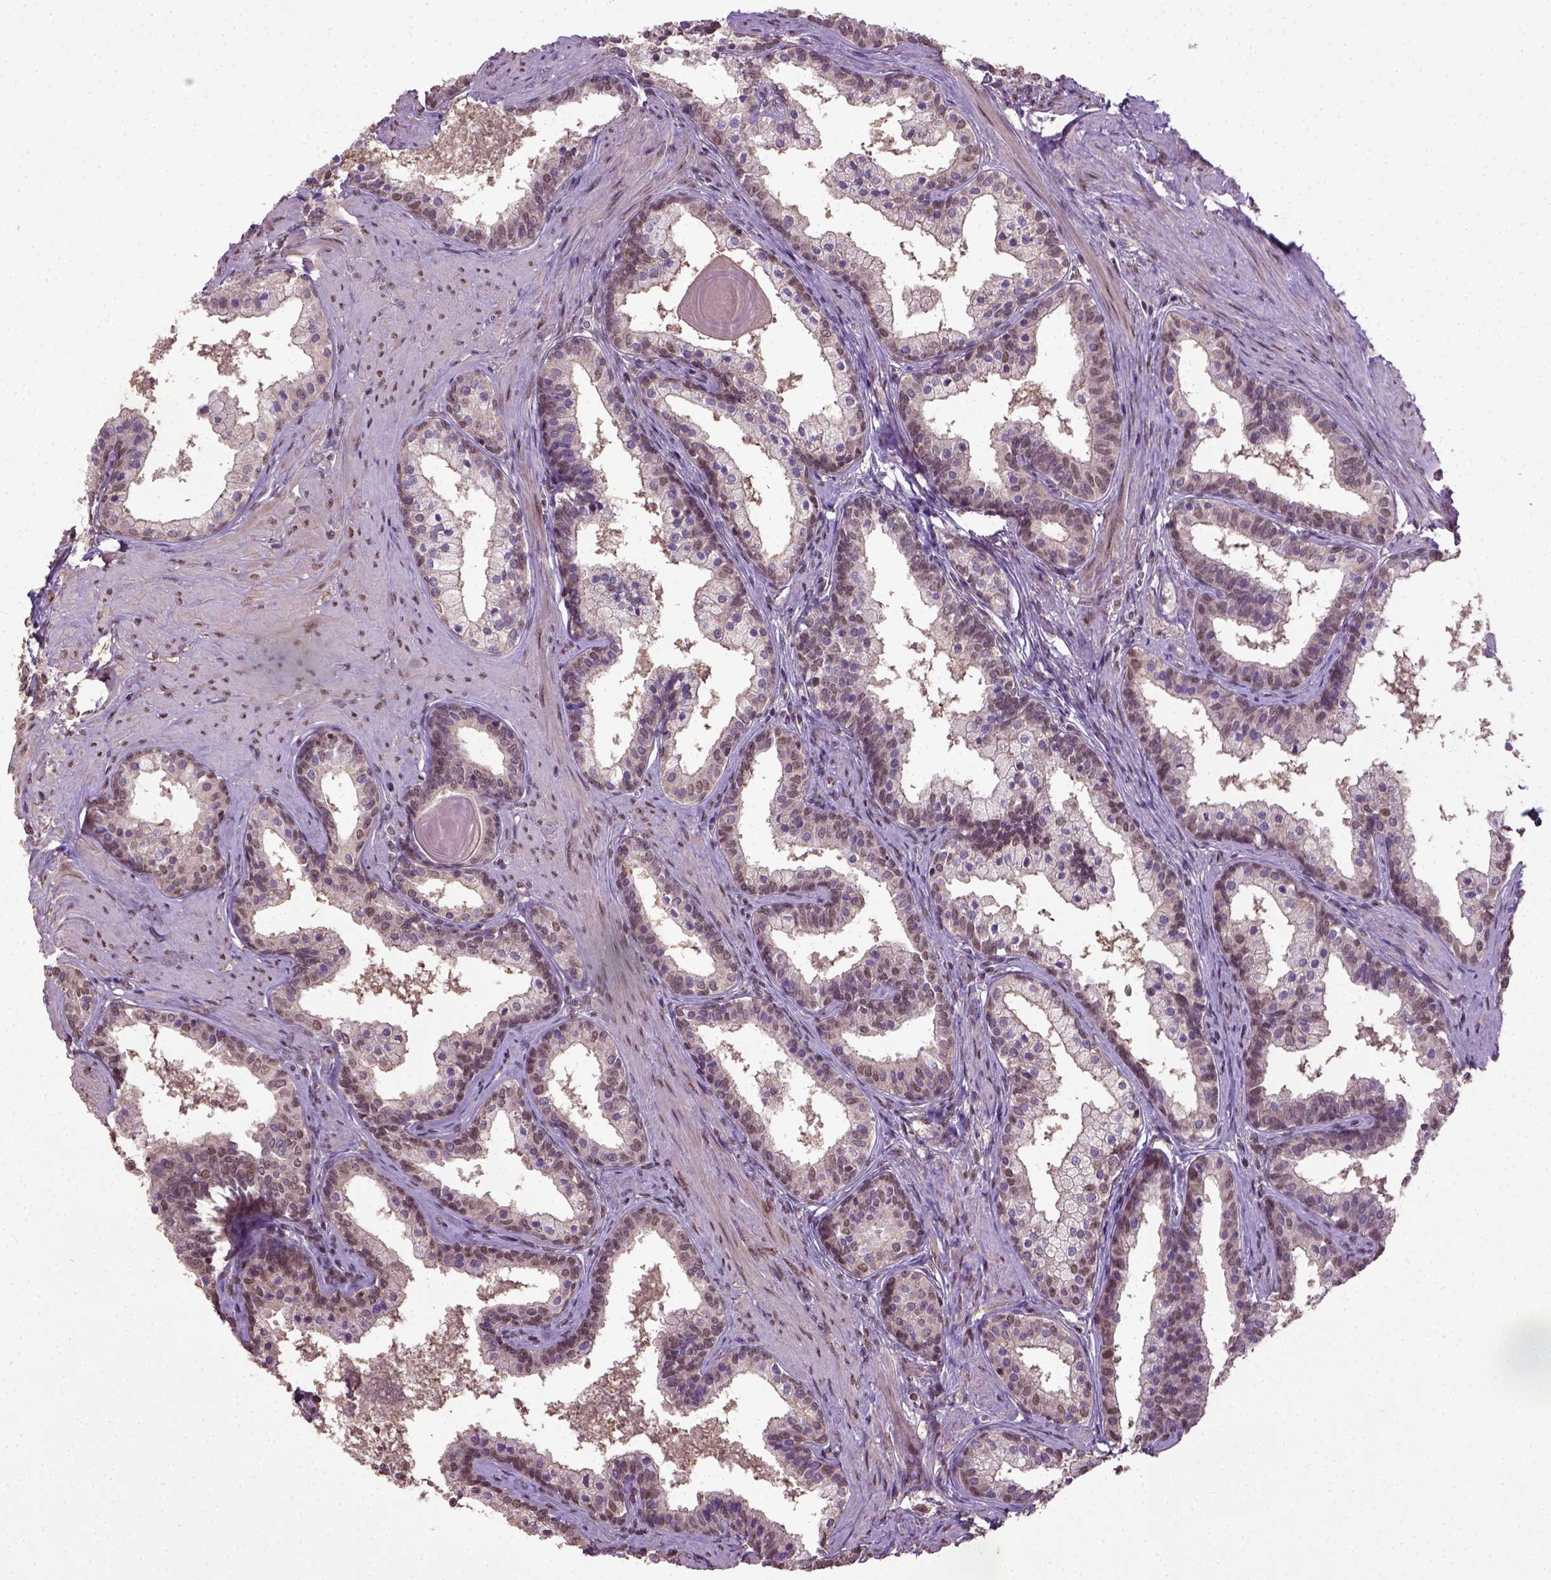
{"staining": {"intensity": "moderate", "quantity": "25%-75%", "location": "nuclear"}, "tissue": "prostate", "cell_type": "Glandular cells", "image_type": "normal", "snomed": [{"axis": "morphology", "description": "Normal tissue, NOS"}, {"axis": "topography", "description": "Prostate"}], "caption": "This is a histology image of IHC staining of benign prostate, which shows moderate staining in the nuclear of glandular cells.", "gene": "UBA3", "patient": {"sex": "male", "age": 61}}